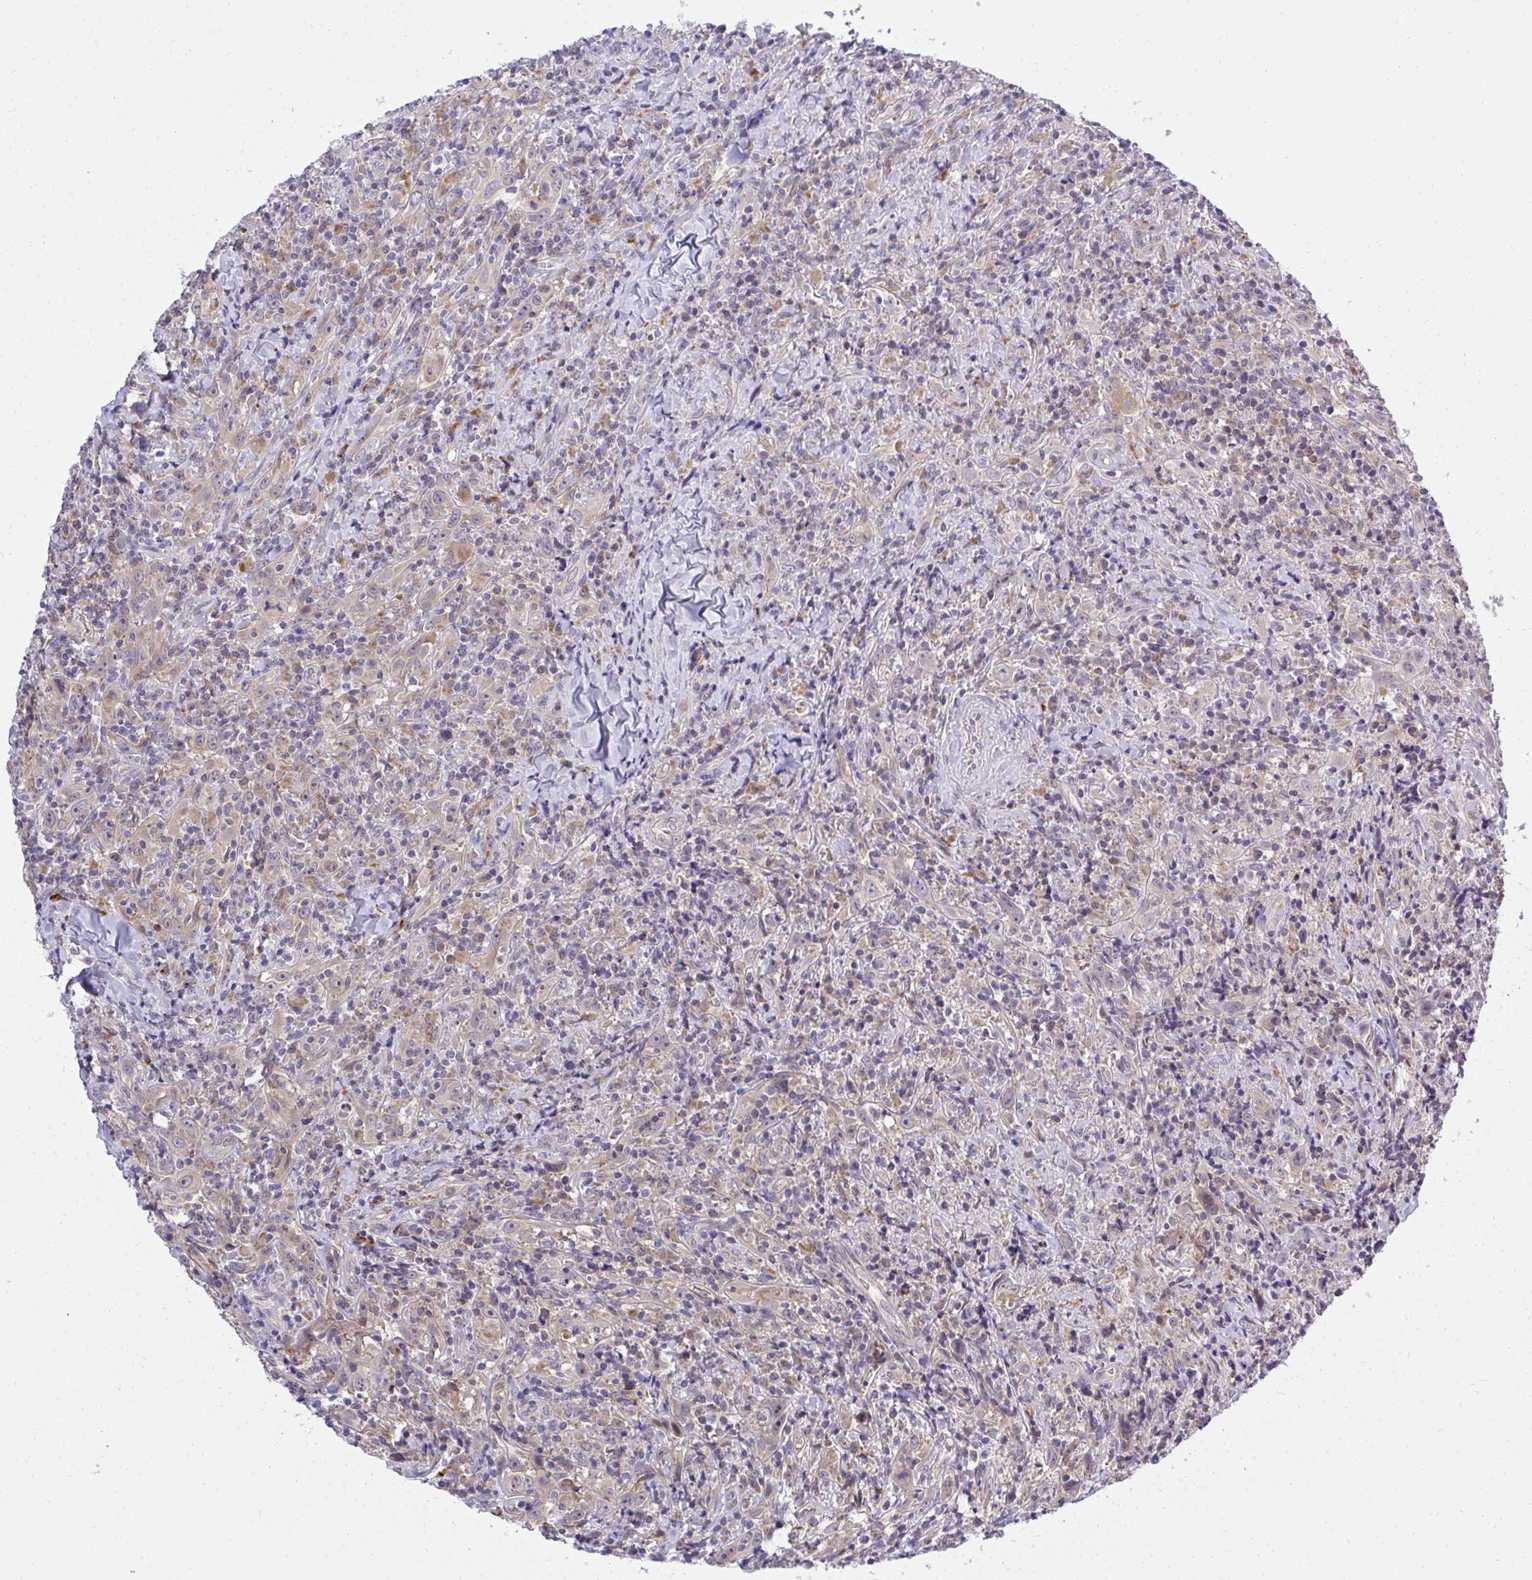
{"staining": {"intensity": "weak", "quantity": ">75%", "location": "cytoplasmic/membranous"}, "tissue": "head and neck cancer", "cell_type": "Tumor cells", "image_type": "cancer", "snomed": [{"axis": "morphology", "description": "Squamous cell carcinoma, NOS"}, {"axis": "topography", "description": "Head-Neck"}], "caption": "Approximately >75% of tumor cells in human head and neck cancer (squamous cell carcinoma) show weak cytoplasmic/membranous protein staining as visualized by brown immunohistochemical staining.", "gene": "XAF1", "patient": {"sex": "female", "age": 95}}